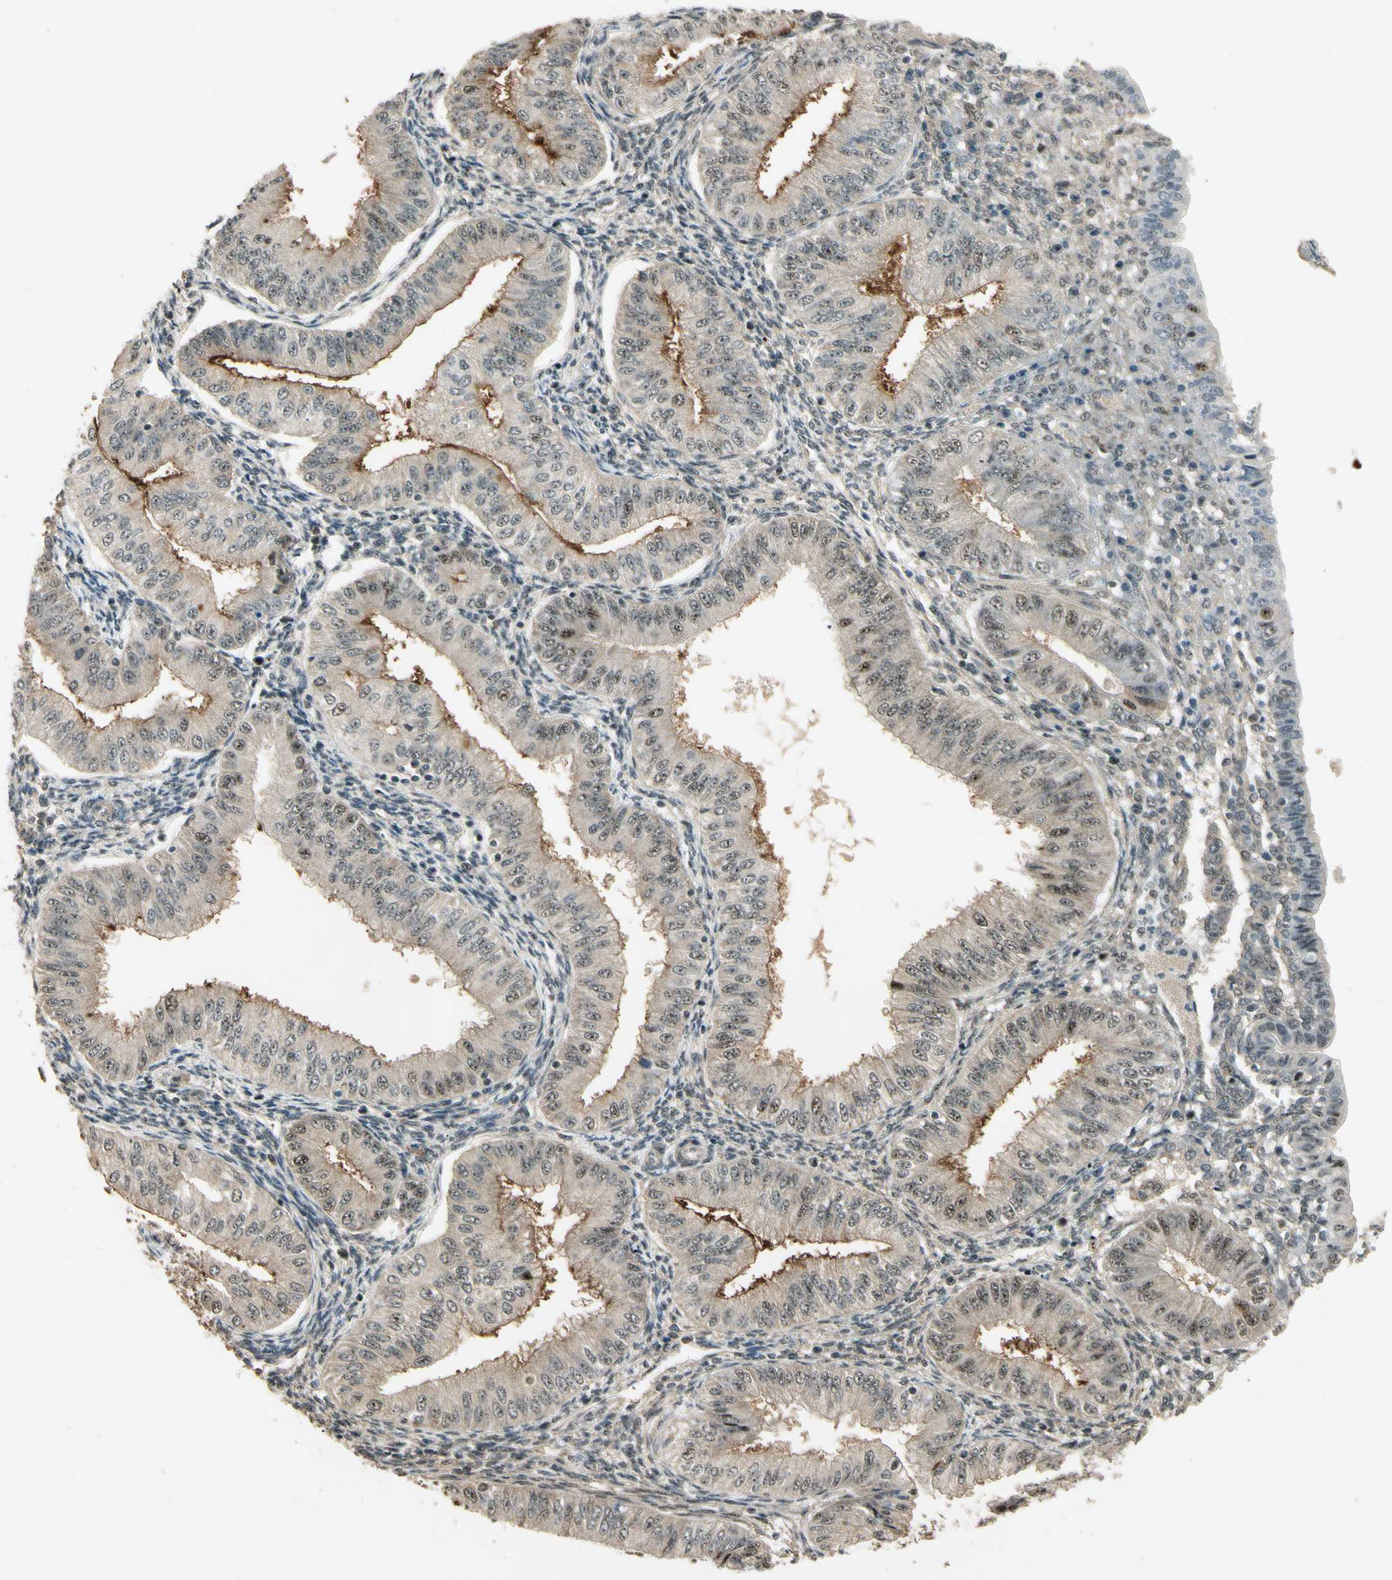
{"staining": {"intensity": "weak", "quantity": ">75%", "location": "cytoplasmic/membranous"}, "tissue": "endometrial cancer", "cell_type": "Tumor cells", "image_type": "cancer", "snomed": [{"axis": "morphology", "description": "Normal tissue, NOS"}, {"axis": "morphology", "description": "Adenocarcinoma, NOS"}, {"axis": "topography", "description": "Endometrium"}], "caption": "Brown immunohistochemical staining in adenocarcinoma (endometrial) shows weak cytoplasmic/membranous staining in approximately >75% of tumor cells.", "gene": "MCPH1", "patient": {"sex": "female", "age": 53}}